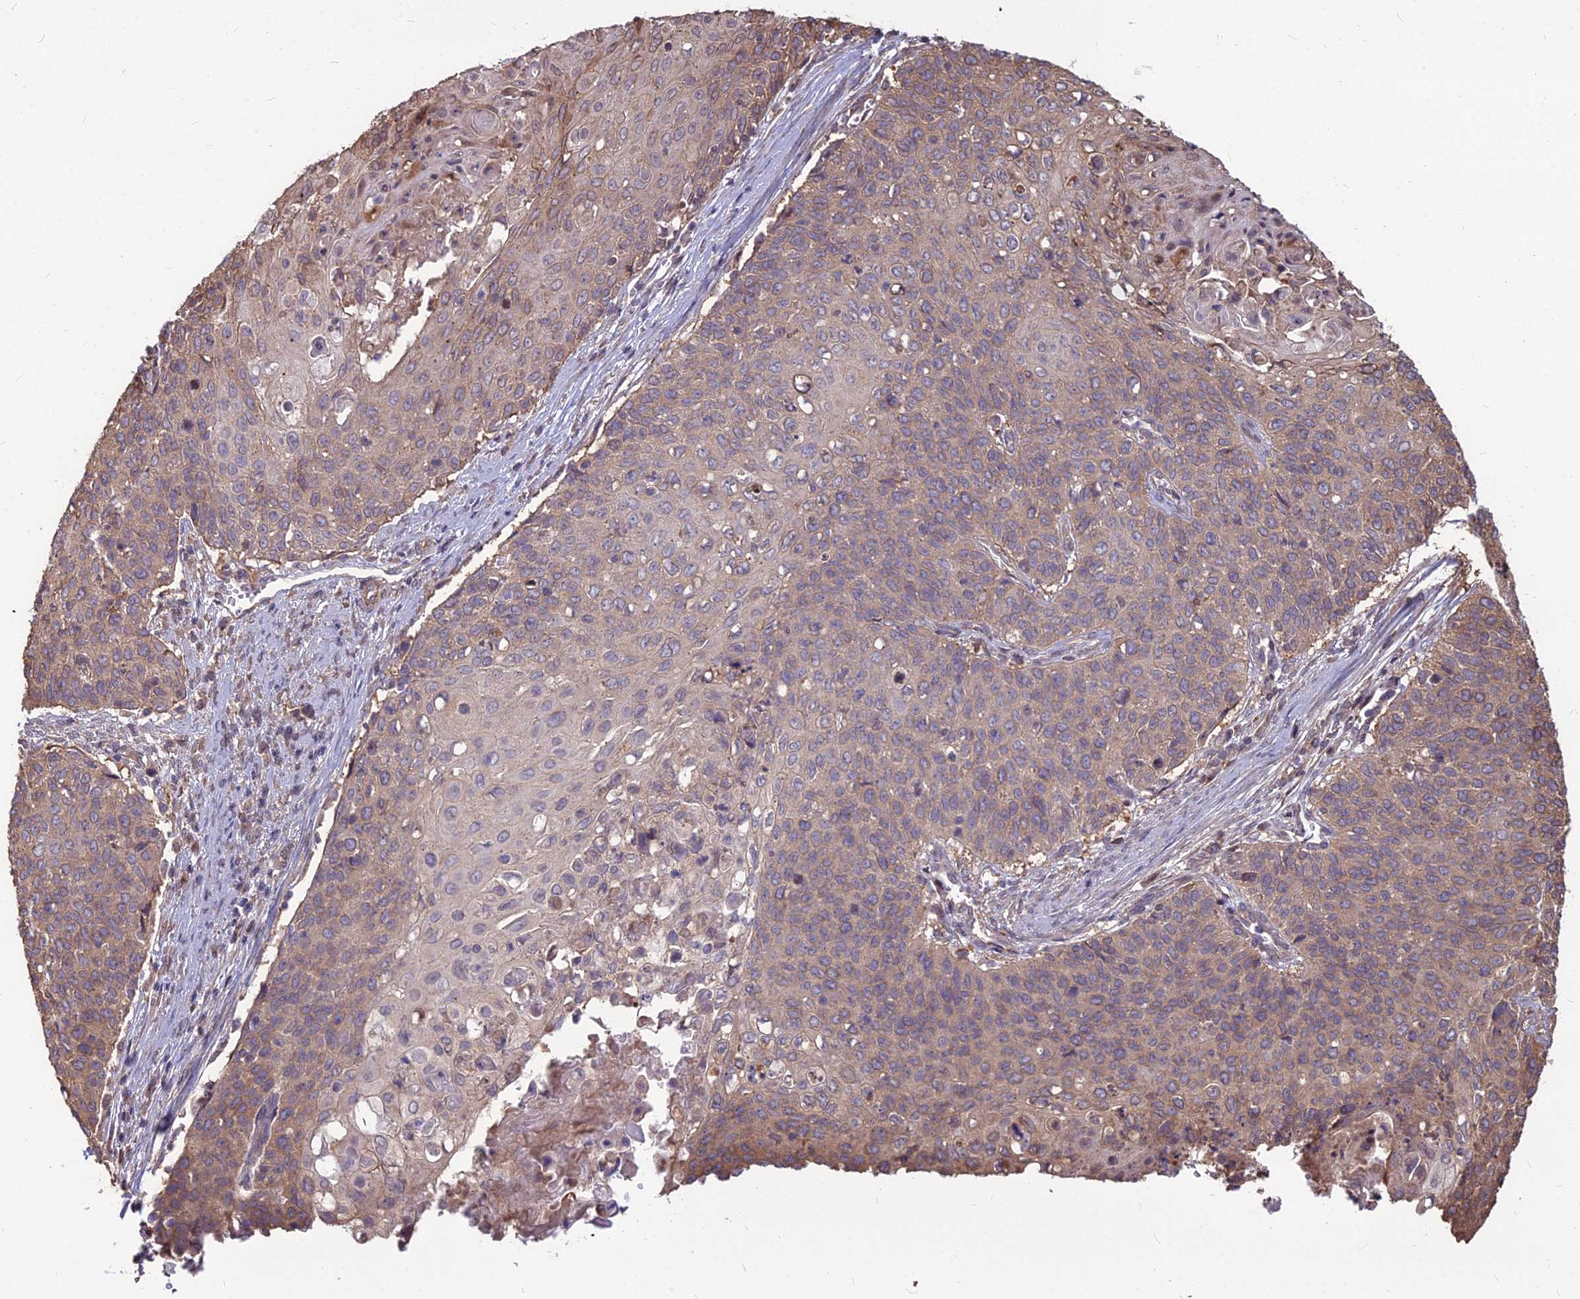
{"staining": {"intensity": "moderate", "quantity": "25%-75%", "location": "cytoplasmic/membranous"}, "tissue": "cervical cancer", "cell_type": "Tumor cells", "image_type": "cancer", "snomed": [{"axis": "morphology", "description": "Squamous cell carcinoma, NOS"}, {"axis": "topography", "description": "Cervix"}], "caption": "Cervical cancer was stained to show a protein in brown. There is medium levels of moderate cytoplasmic/membranous expression in approximately 25%-75% of tumor cells. (DAB (3,3'-diaminobenzidine) IHC, brown staining for protein, blue staining for nuclei).", "gene": "LSM6", "patient": {"sex": "female", "age": 39}}